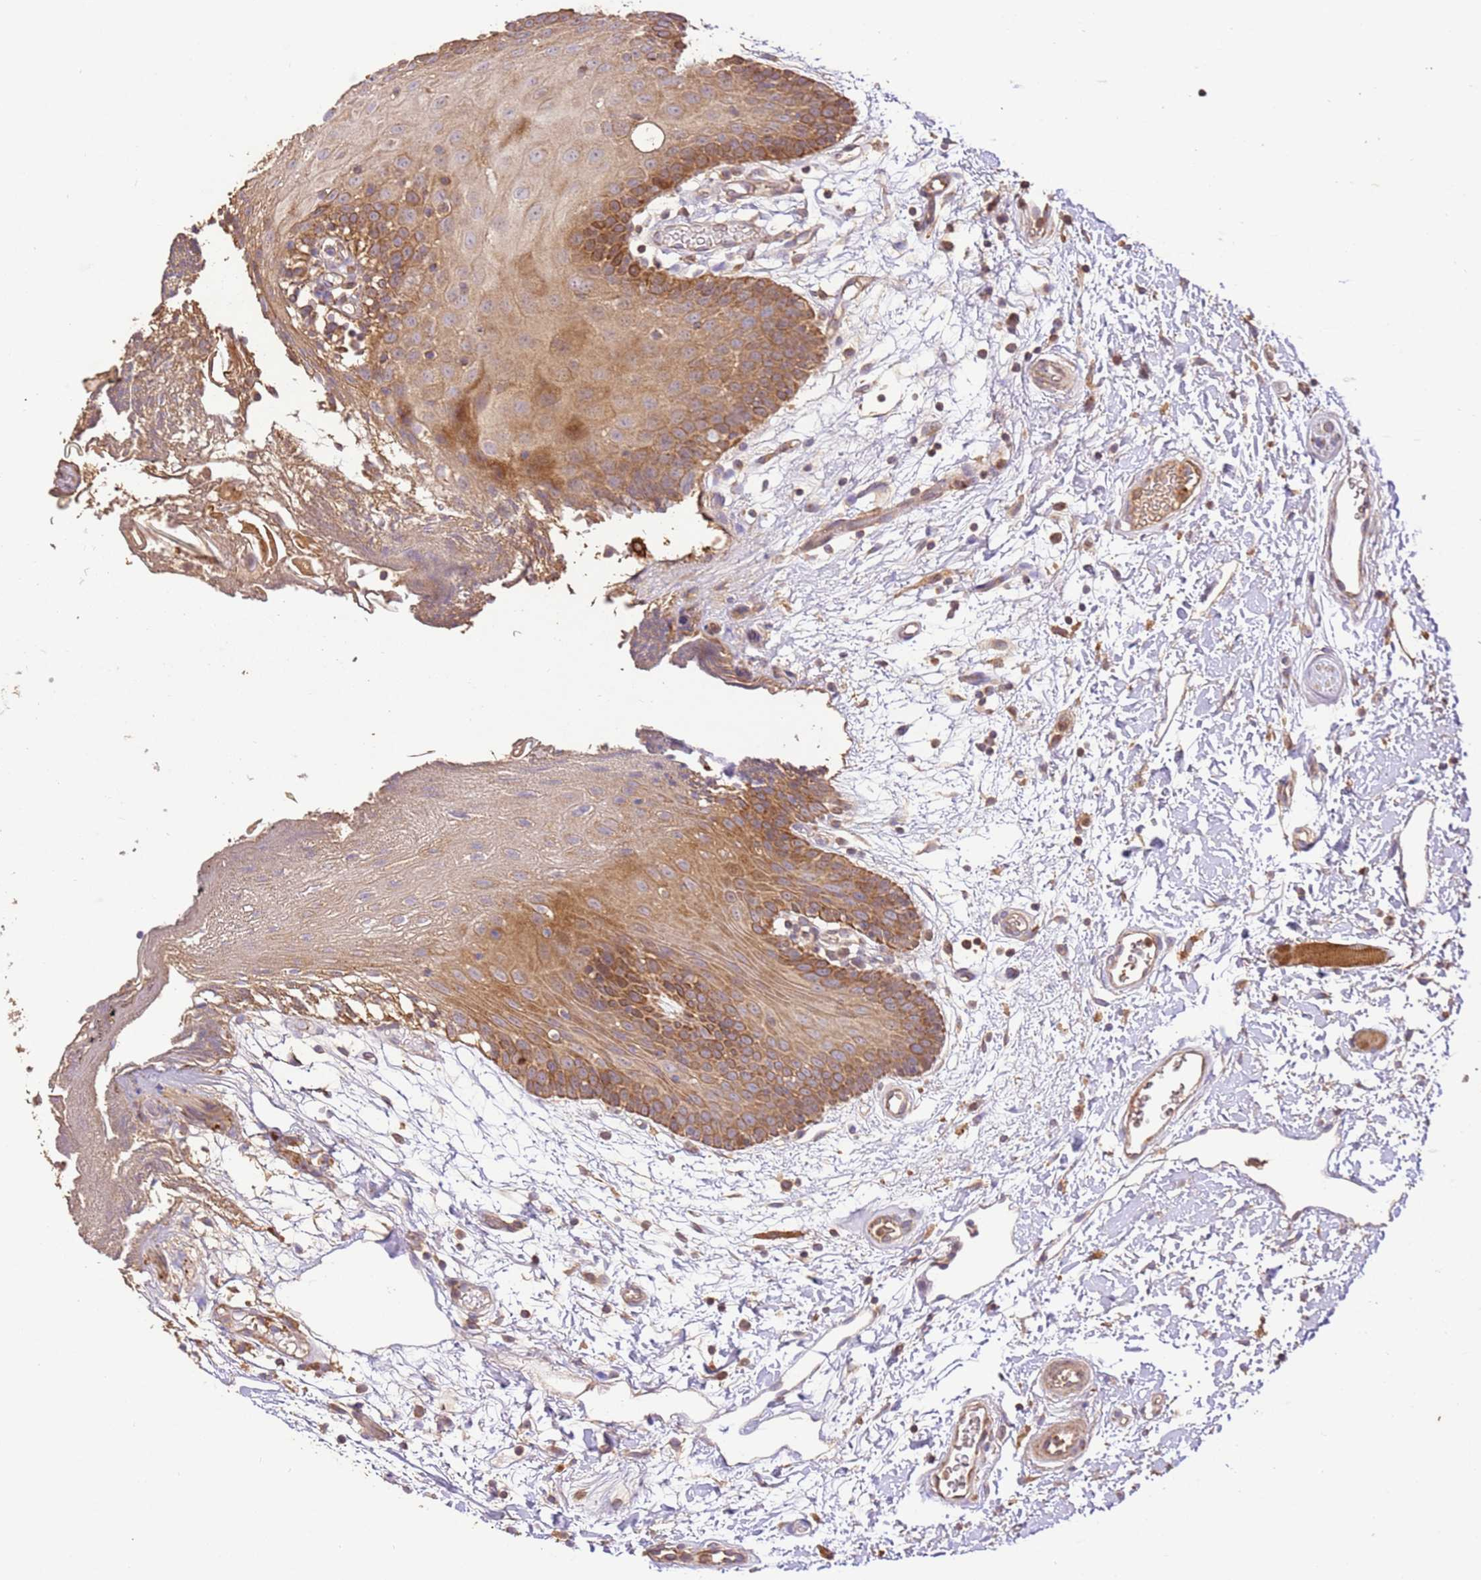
{"staining": {"intensity": "moderate", "quantity": "25%-75%", "location": "cytoplasmic/membranous"}, "tissue": "oral mucosa", "cell_type": "Squamous epithelial cells", "image_type": "normal", "snomed": [{"axis": "morphology", "description": "Normal tissue, NOS"}, {"axis": "topography", "description": "Skeletal muscle"}, {"axis": "topography", "description": "Oral tissue"}, {"axis": "topography", "description": "Salivary gland"}, {"axis": "topography", "description": "Peripheral nerve tissue"}], "caption": "Immunohistochemistry (IHC) staining of normal oral mucosa, which reveals medium levels of moderate cytoplasmic/membranous staining in about 25%-75% of squamous epithelial cells indicating moderate cytoplasmic/membranous protein expression. The staining was performed using DAB (brown) for protein detection and nuclei were counterstained in hematoxylin (blue).", "gene": "LRRC28", "patient": {"sex": "male", "age": 54}}